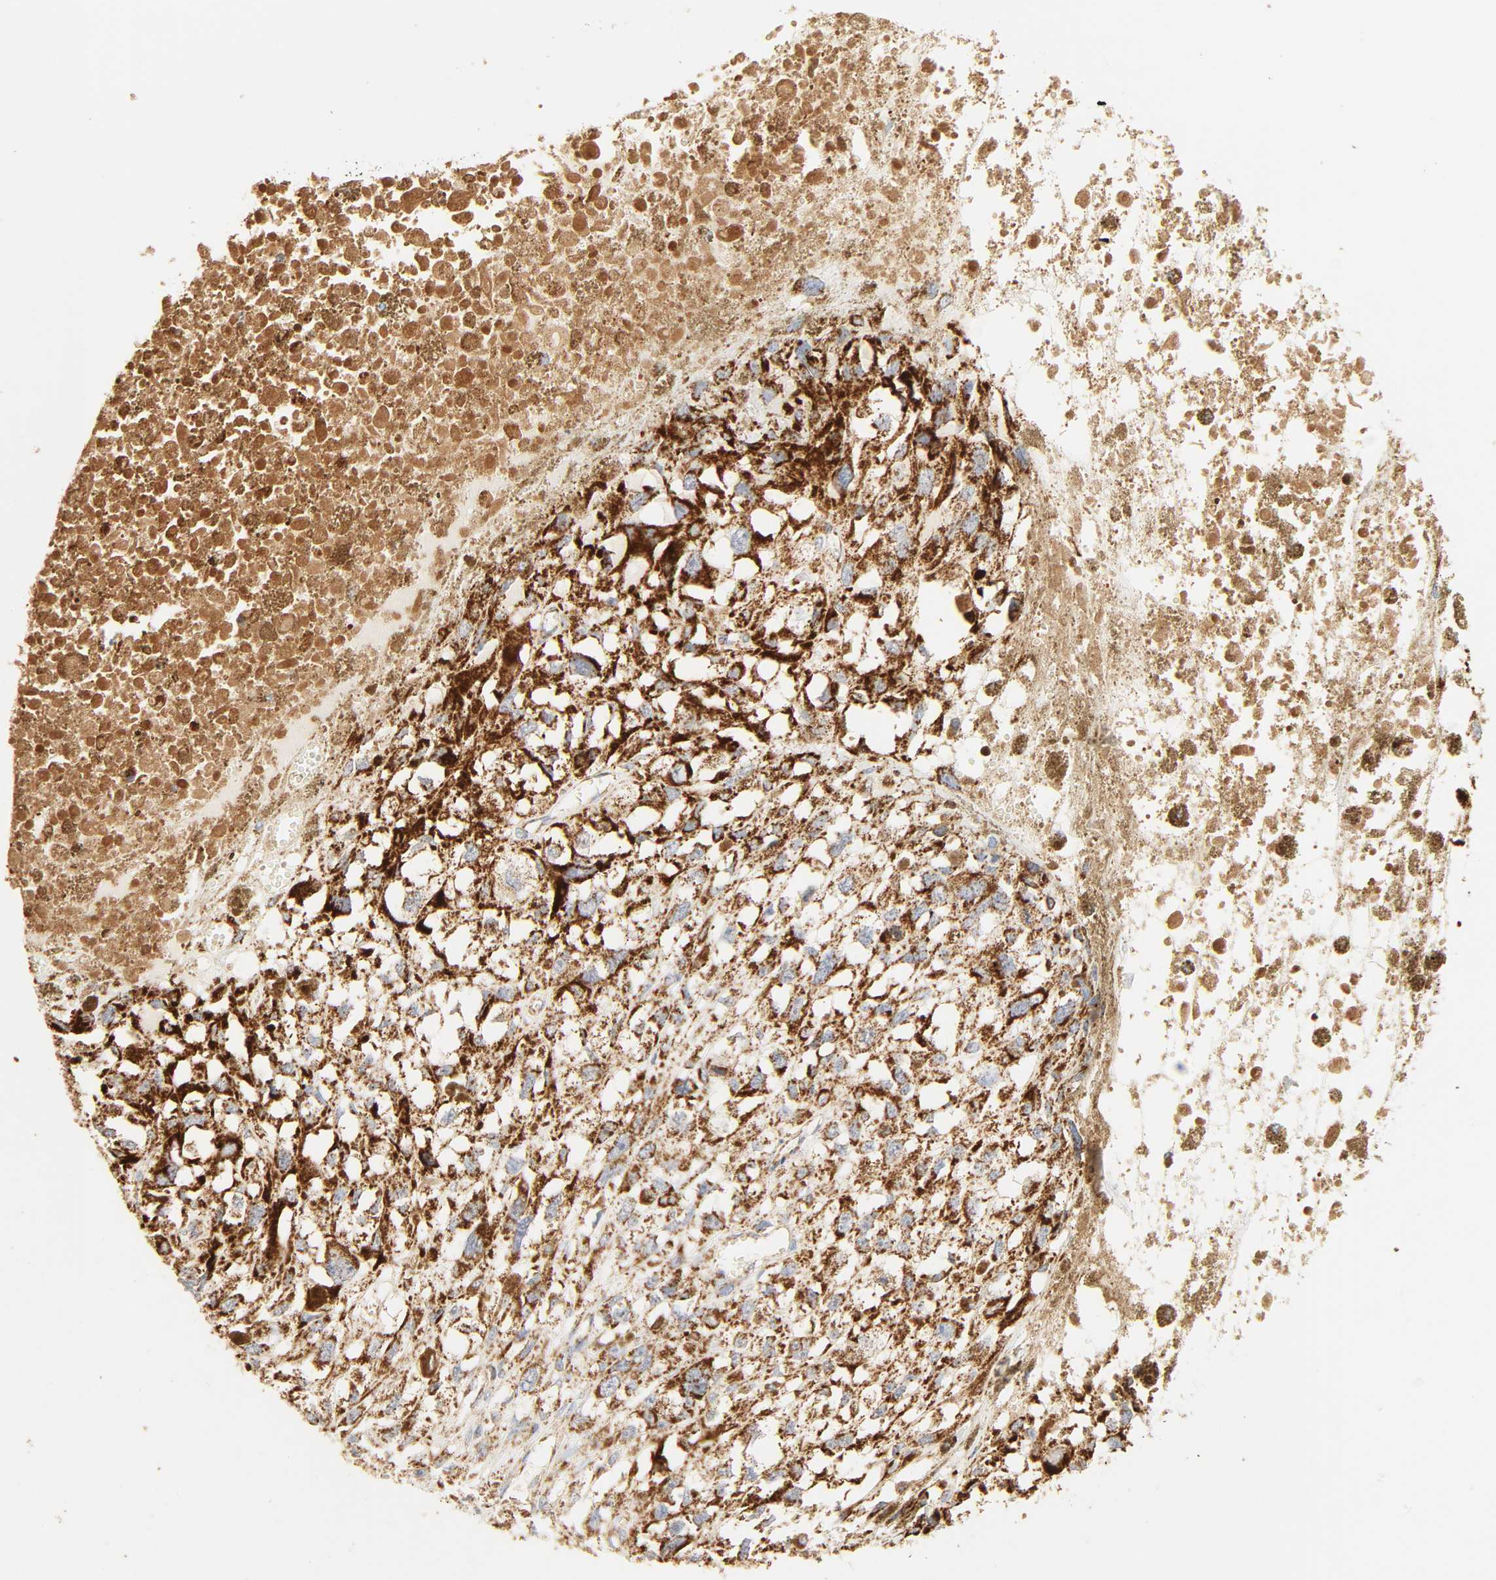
{"staining": {"intensity": "strong", "quantity": ">75%", "location": "cytoplasmic/membranous"}, "tissue": "melanoma", "cell_type": "Tumor cells", "image_type": "cancer", "snomed": [{"axis": "morphology", "description": "Malignant melanoma, Metastatic site"}, {"axis": "topography", "description": "Lymph node"}], "caption": "An image of human melanoma stained for a protein reveals strong cytoplasmic/membranous brown staining in tumor cells.", "gene": "ACAT1", "patient": {"sex": "male", "age": 59}}